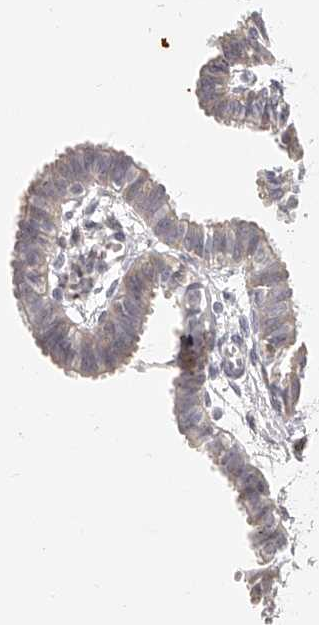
{"staining": {"intensity": "weak", "quantity": "<25%", "location": "cytoplasmic/membranous"}, "tissue": "fallopian tube", "cell_type": "Glandular cells", "image_type": "normal", "snomed": [{"axis": "morphology", "description": "Normal tissue, NOS"}, {"axis": "topography", "description": "Fallopian tube"}, {"axis": "topography", "description": "Placenta"}], "caption": "This is an IHC image of unremarkable fallopian tube. There is no positivity in glandular cells.", "gene": "ITGB3", "patient": {"sex": "female", "age": 32}}